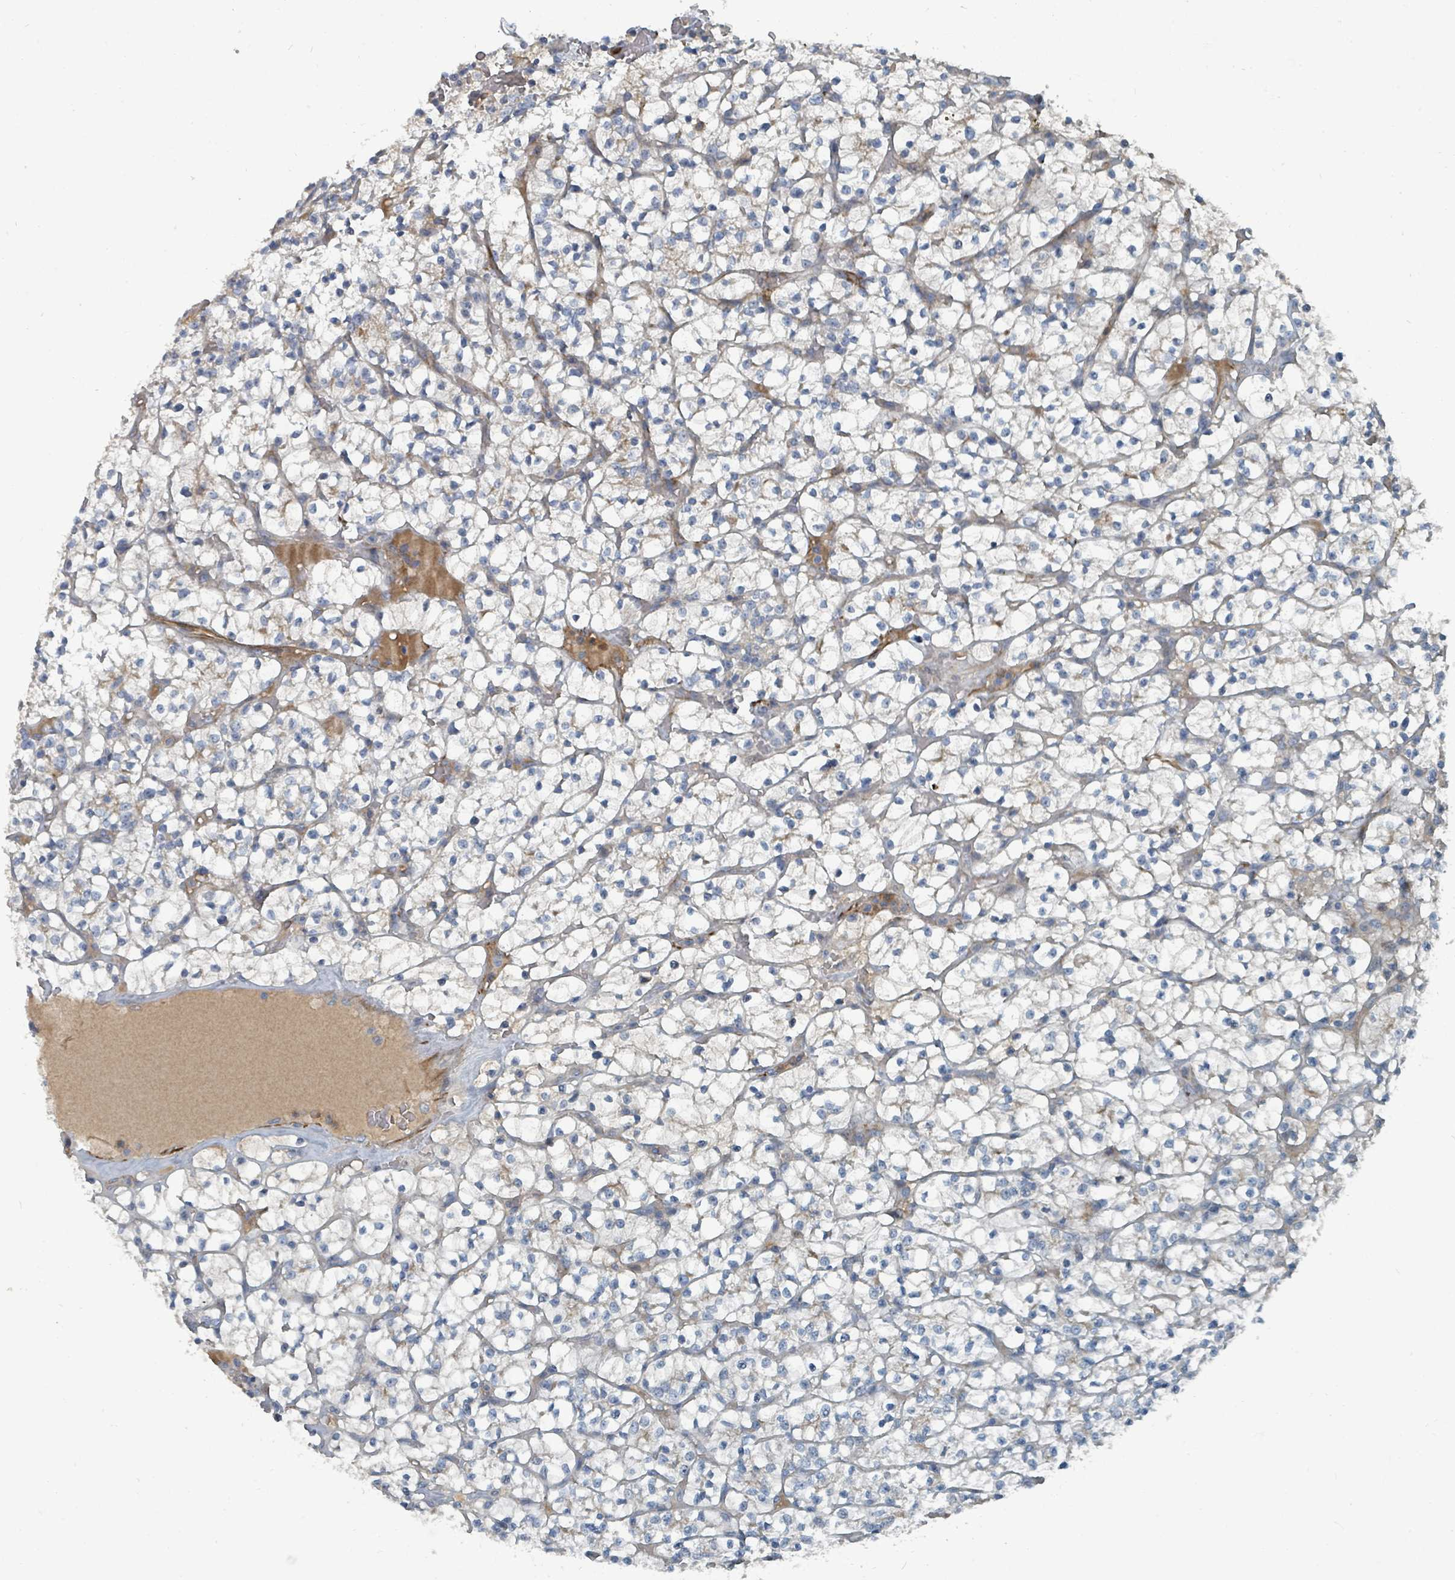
{"staining": {"intensity": "negative", "quantity": "none", "location": "none"}, "tissue": "renal cancer", "cell_type": "Tumor cells", "image_type": "cancer", "snomed": [{"axis": "morphology", "description": "Adenocarcinoma, NOS"}, {"axis": "topography", "description": "Kidney"}], "caption": "Immunohistochemical staining of human renal cancer exhibits no significant staining in tumor cells.", "gene": "SLC44A5", "patient": {"sex": "female", "age": 64}}